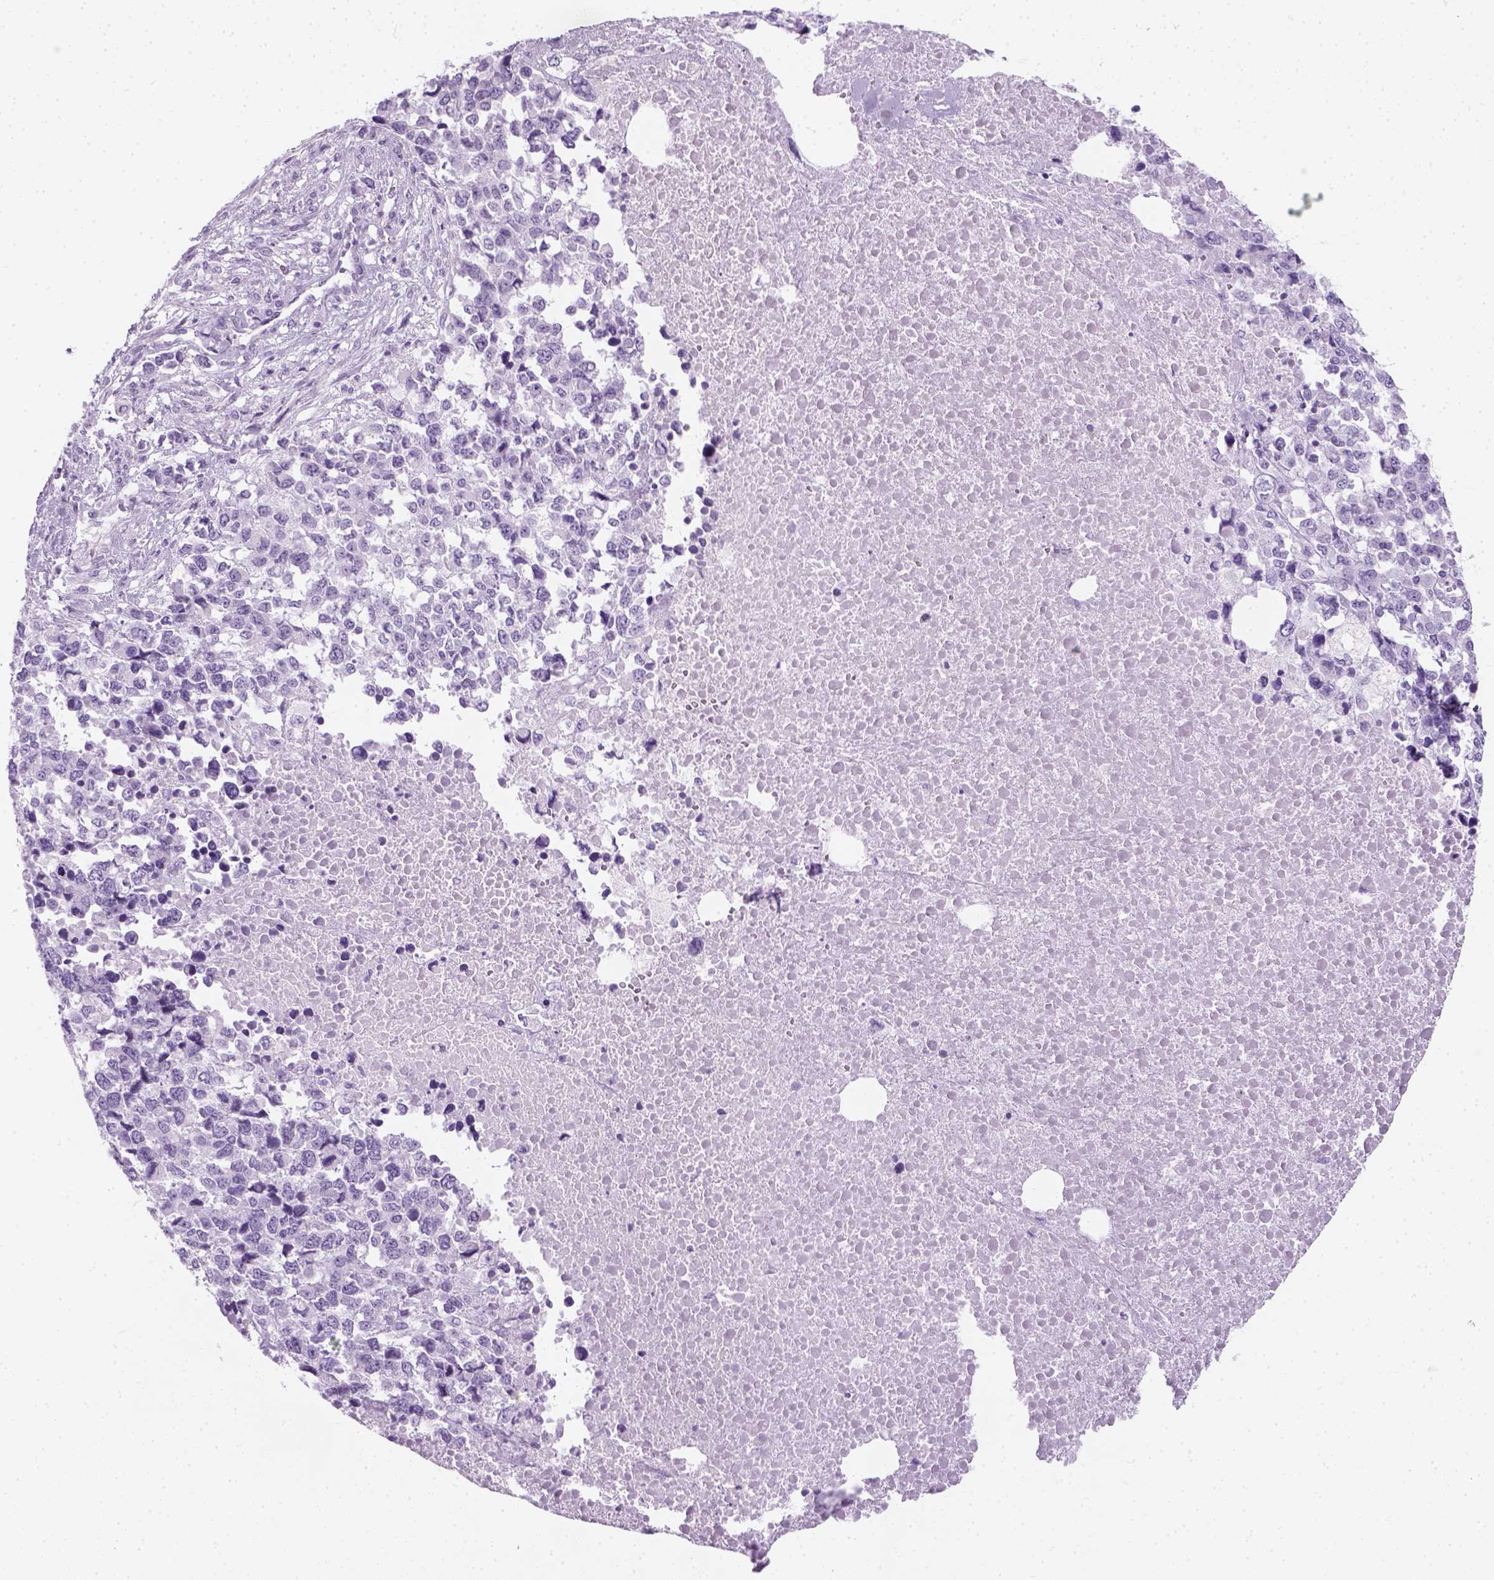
{"staining": {"intensity": "negative", "quantity": "none", "location": "none"}, "tissue": "melanoma", "cell_type": "Tumor cells", "image_type": "cancer", "snomed": [{"axis": "morphology", "description": "Malignant melanoma, Metastatic site"}, {"axis": "topography", "description": "Skin"}], "caption": "An IHC histopathology image of malignant melanoma (metastatic site) is shown. There is no staining in tumor cells of malignant melanoma (metastatic site). (IHC, brightfield microscopy, high magnification).", "gene": "SLC12A5", "patient": {"sex": "male", "age": 84}}